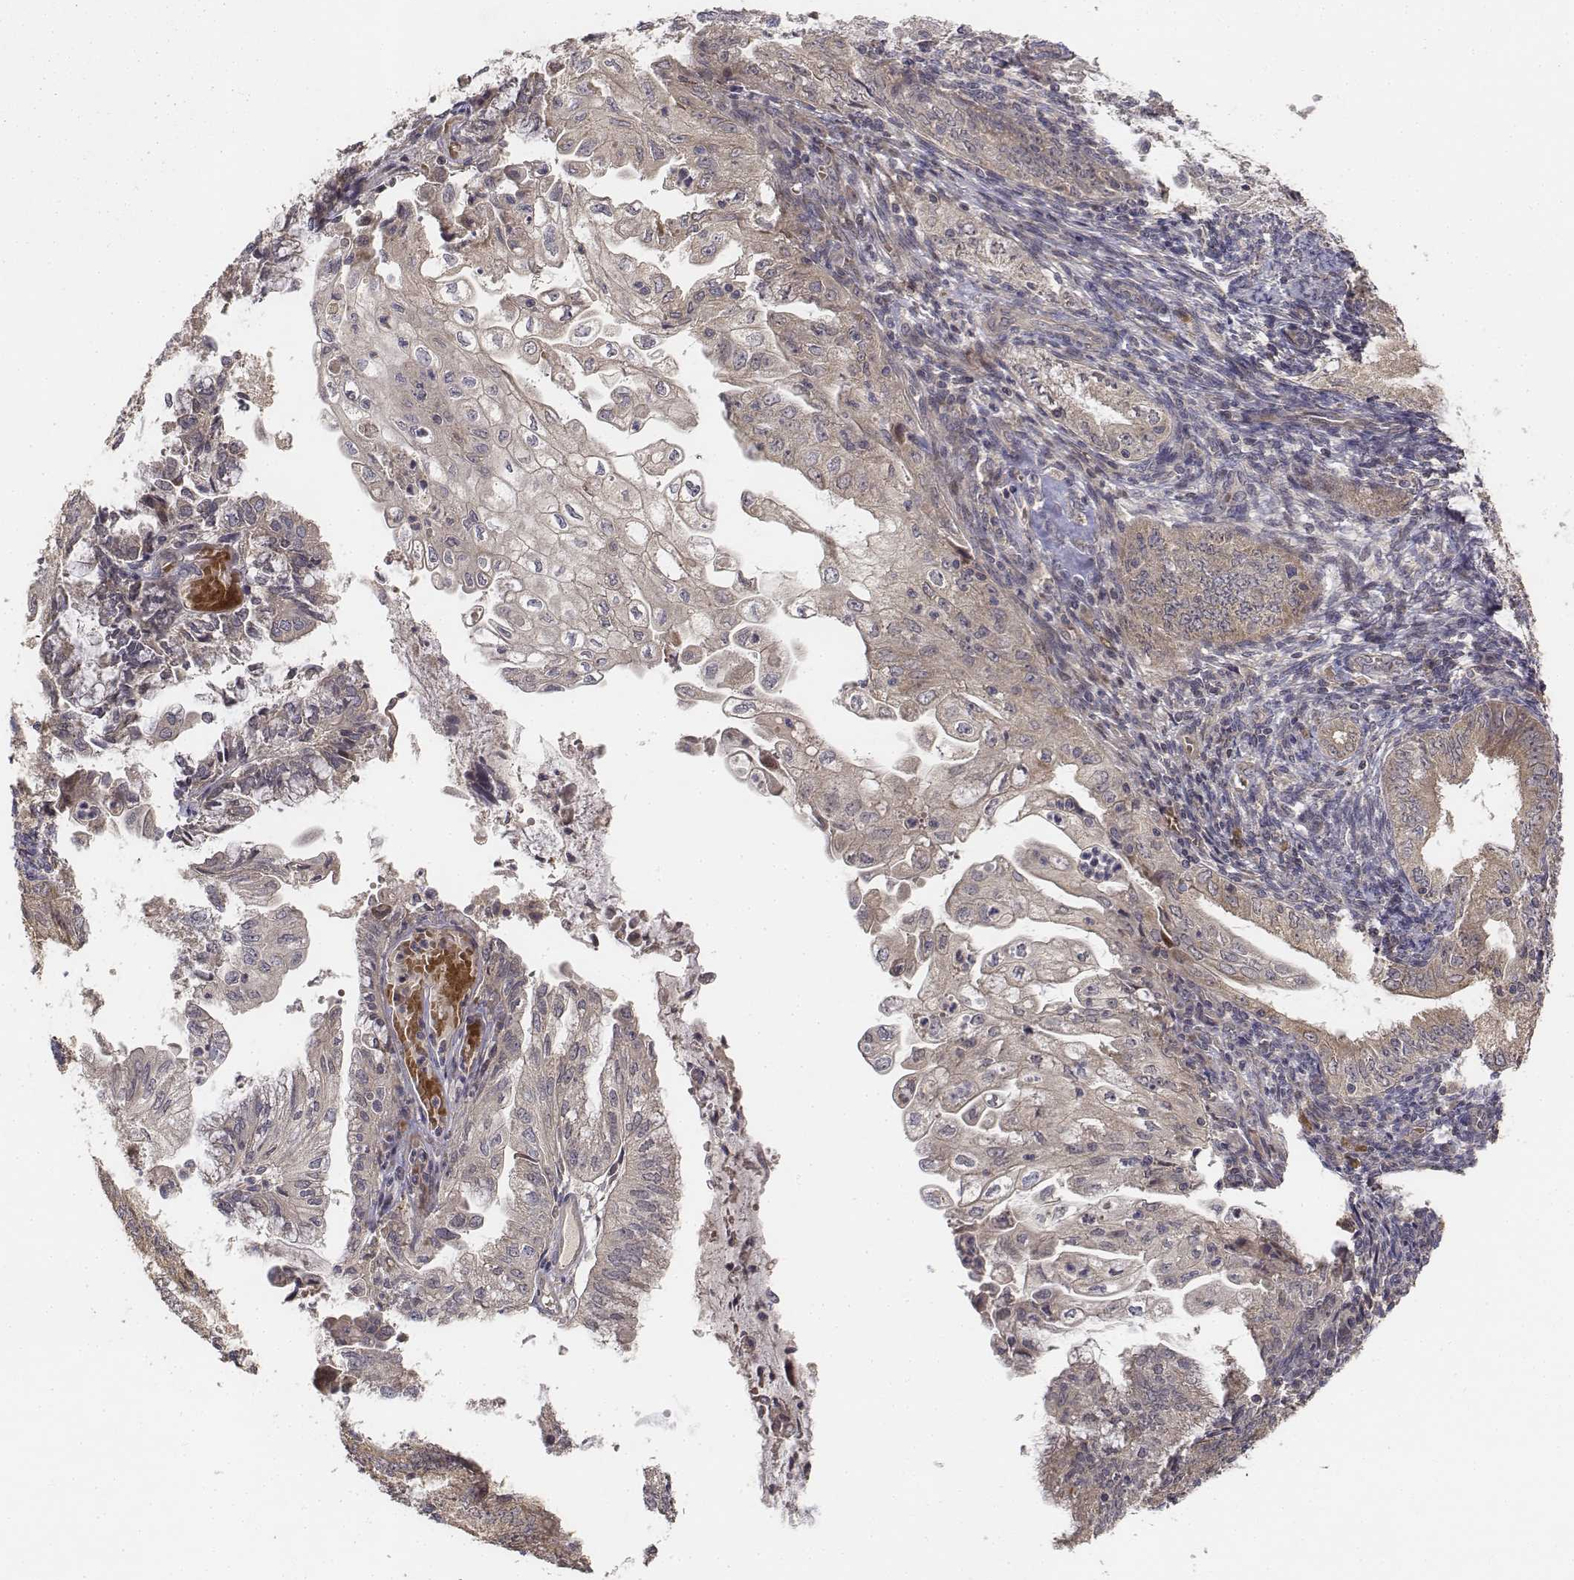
{"staining": {"intensity": "weak", "quantity": "25%-75%", "location": "cytoplasmic/membranous"}, "tissue": "endometrial cancer", "cell_type": "Tumor cells", "image_type": "cancer", "snomed": [{"axis": "morphology", "description": "Adenocarcinoma, NOS"}, {"axis": "topography", "description": "Endometrium"}], "caption": "The image demonstrates staining of endometrial cancer (adenocarcinoma), revealing weak cytoplasmic/membranous protein positivity (brown color) within tumor cells.", "gene": "FBXO21", "patient": {"sex": "female", "age": 55}}